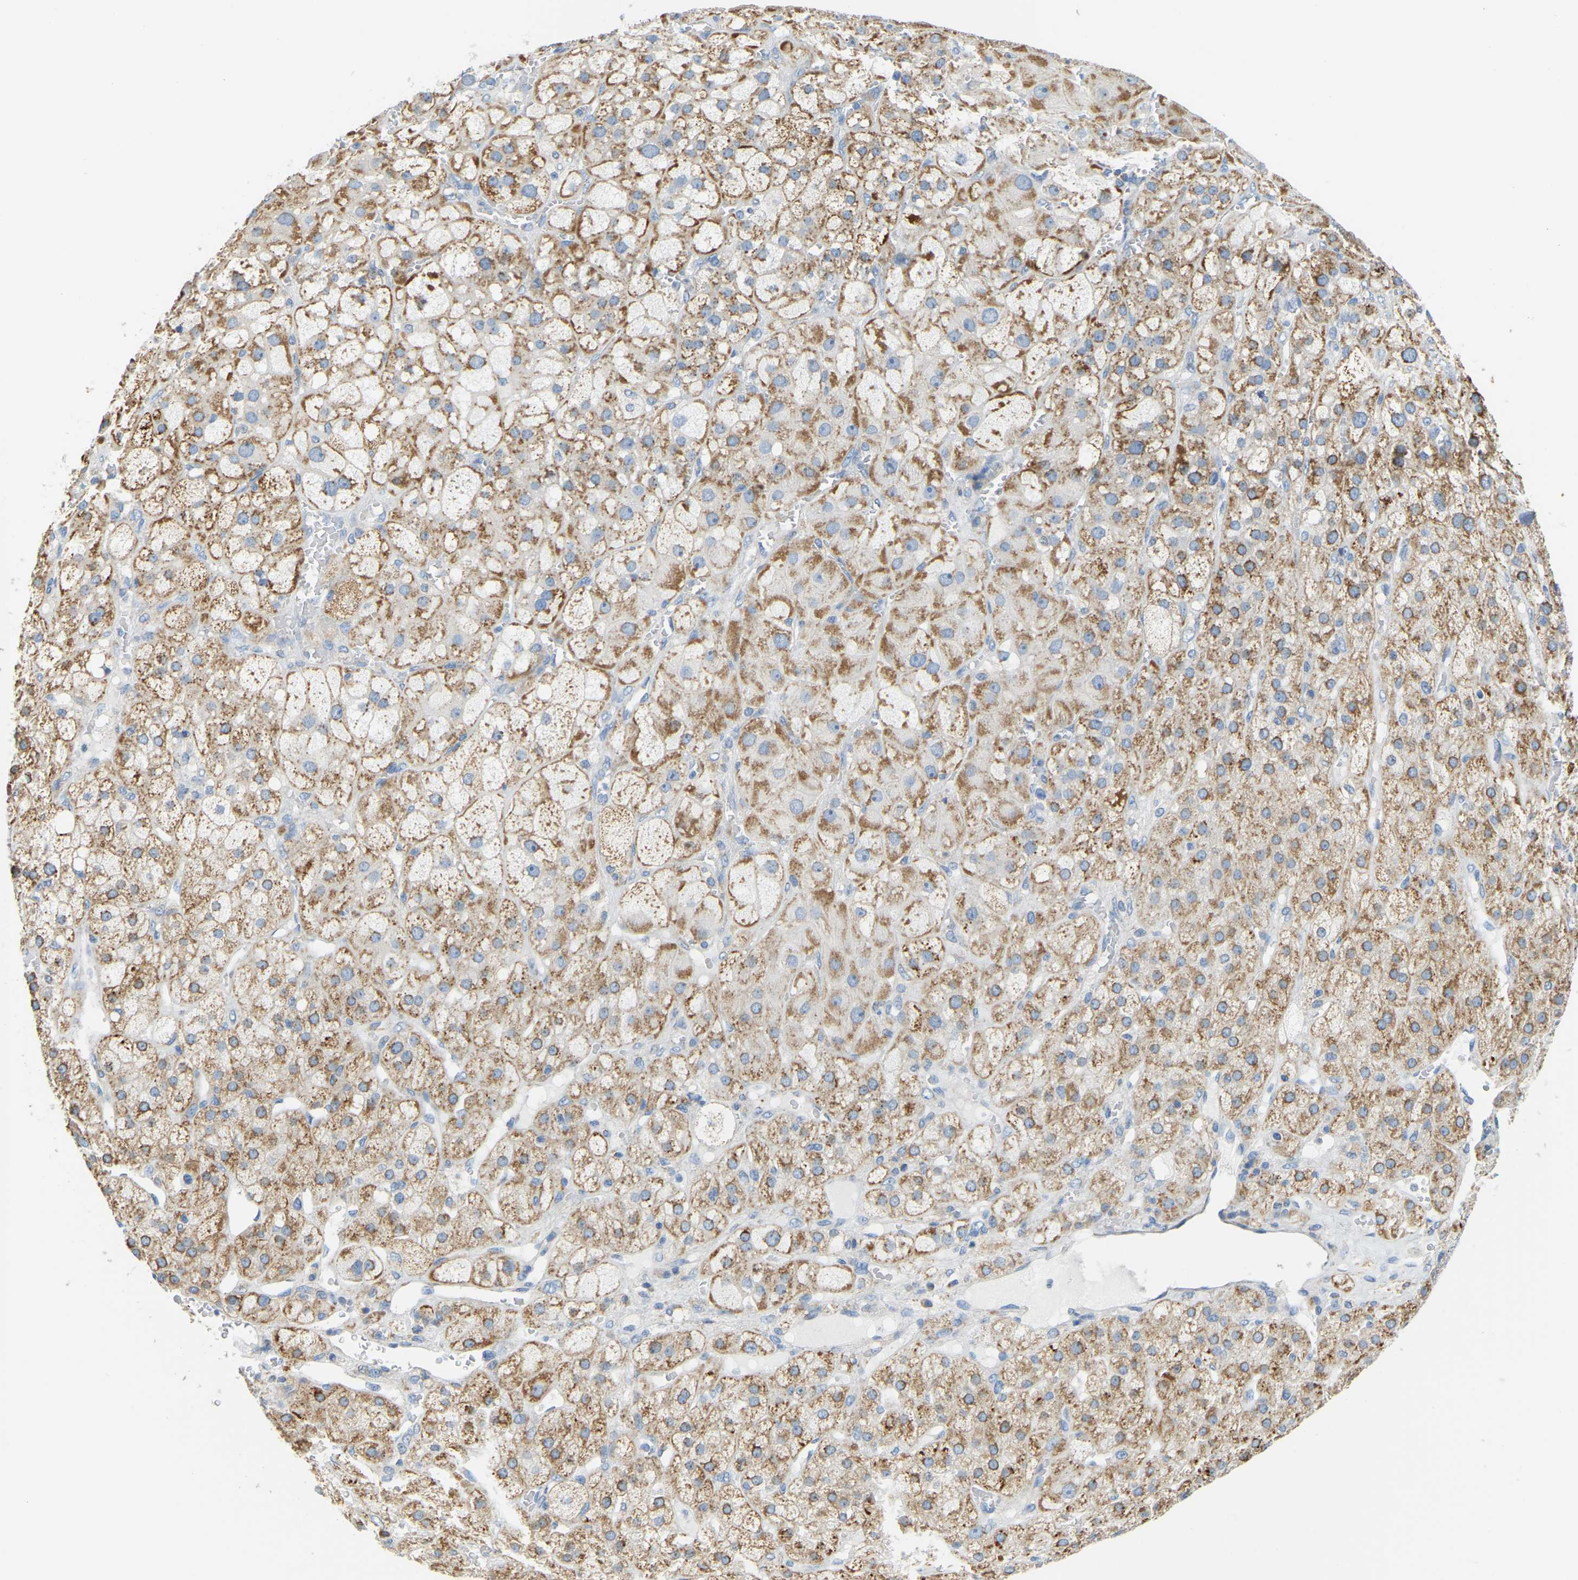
{"staining": {"intensity": "moderate", "quantity": ">75%", "location": "cytoplasmic/membranous"}, "tissue": "adrenal gland", "cell_type": "Glandular cells", "image_type": "normal", "snomed": [{"axis": "morphology", "description": "Normal tissue, NOS"}, {"axis": "topography", "description": "Adrenal gland"}], "caption": "Immunohistochemical staining of normal adrenal gland demonstrates >75% levels of moderate cytoplasmic/membranous protein positivity in approximately >75% of glandular cells. Nuclei are stained in blue.", "gene": "GDA", "patient": {"sex": "female", "age": 47}}